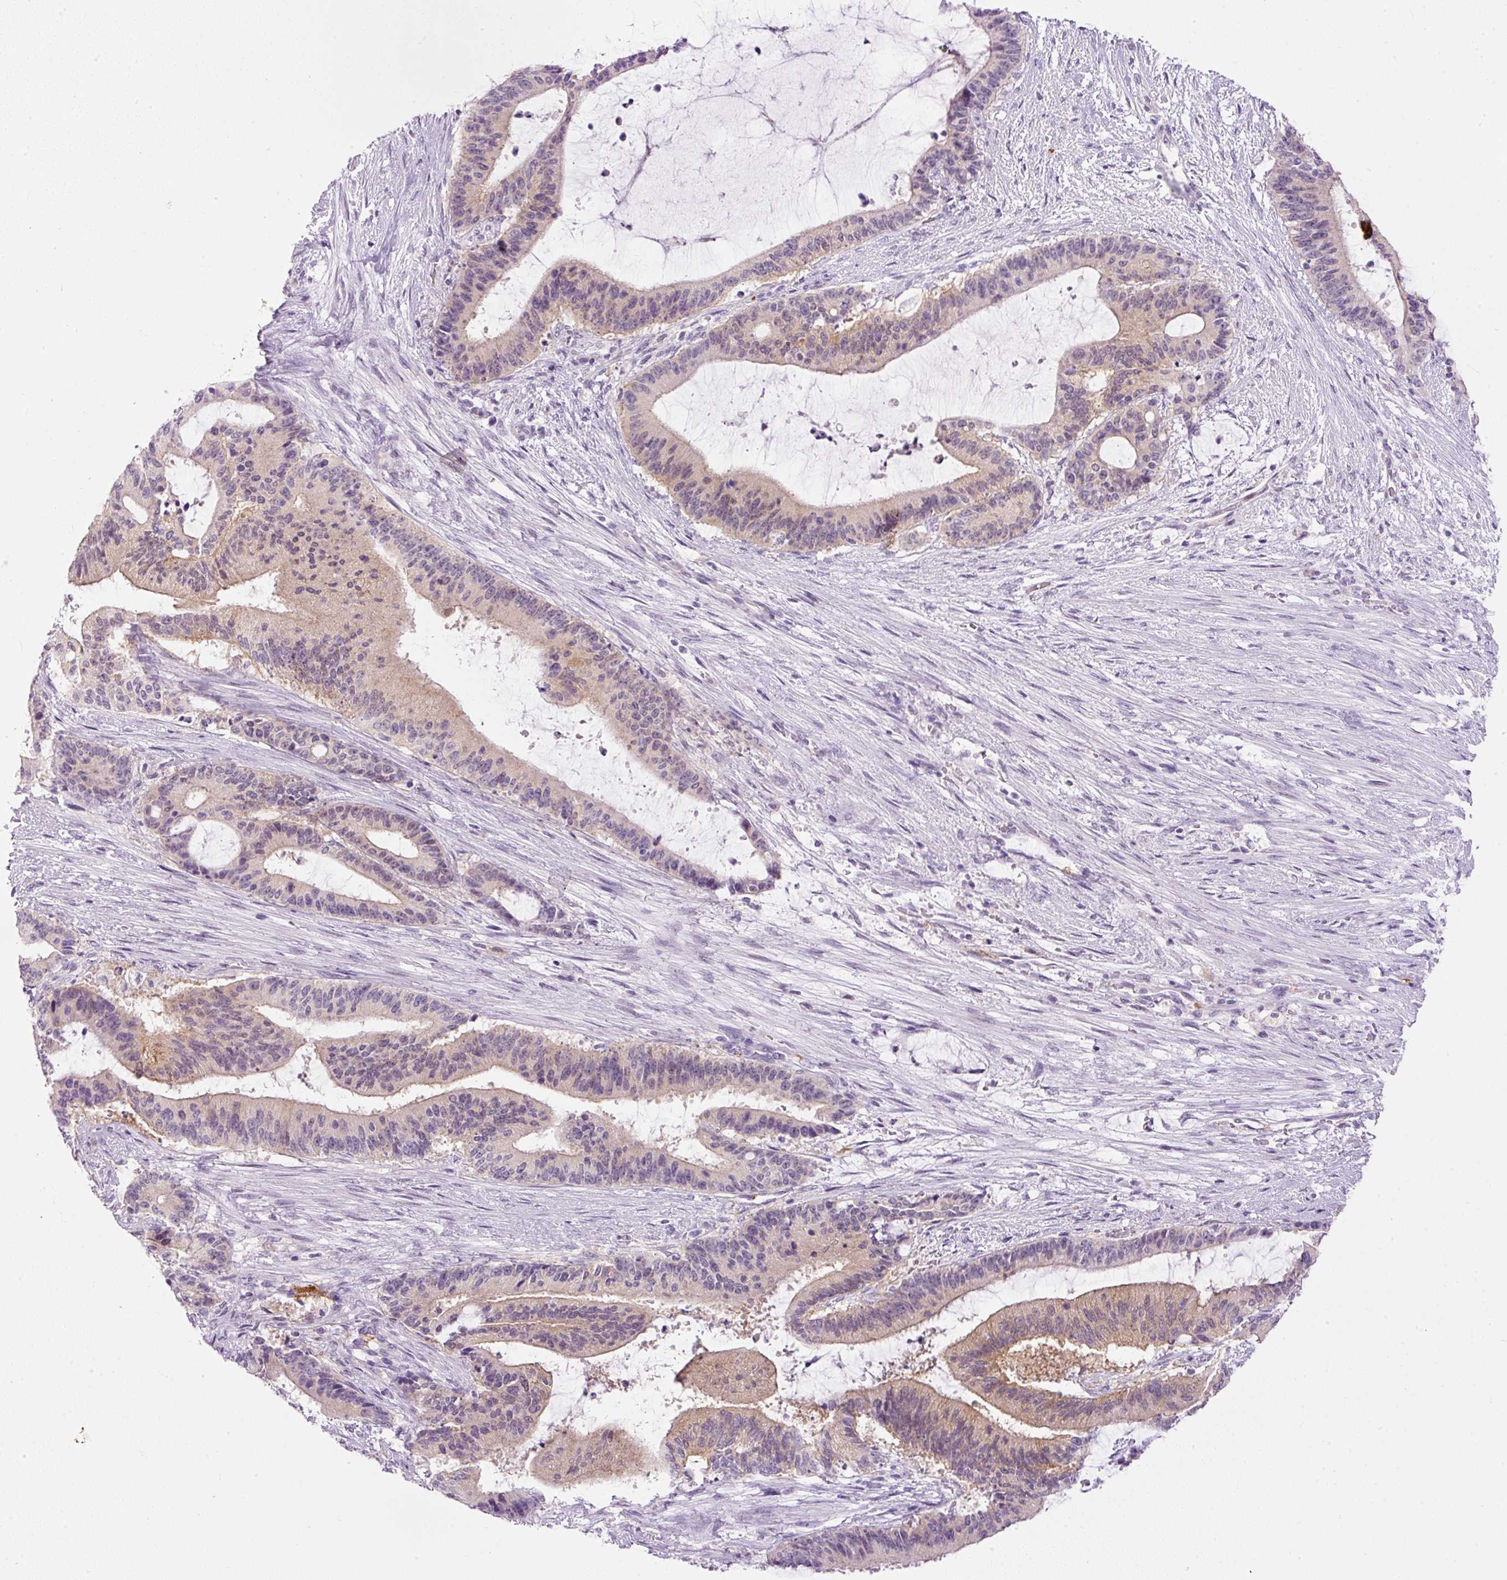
{"staining": {"intensity": "weak", "quantity": ">75%", "location": "cytoplasmic/membranous"}, "tissue": "liver cancer", "cell_type": "Tumor cells", "image_type": "cancer", "snomed": [{"axis": "morphology", "description": "Normal tissue, NOS"}, {"axis": "morphology", "description": "Cholangiocarcinoma"}, {"axis": "topography", "description": "Liver"}, {"axis": "topography", "description": "Peripheral nerve tissue"}], "caption": "Liver cholangiocarcinoma stained with a brown dye exhibits weak cytoplasmic/membranous positive expression in approximately >75% of tumor cells.", "gene": "SRC", "patient": {"sex": "female", "age": 73}}